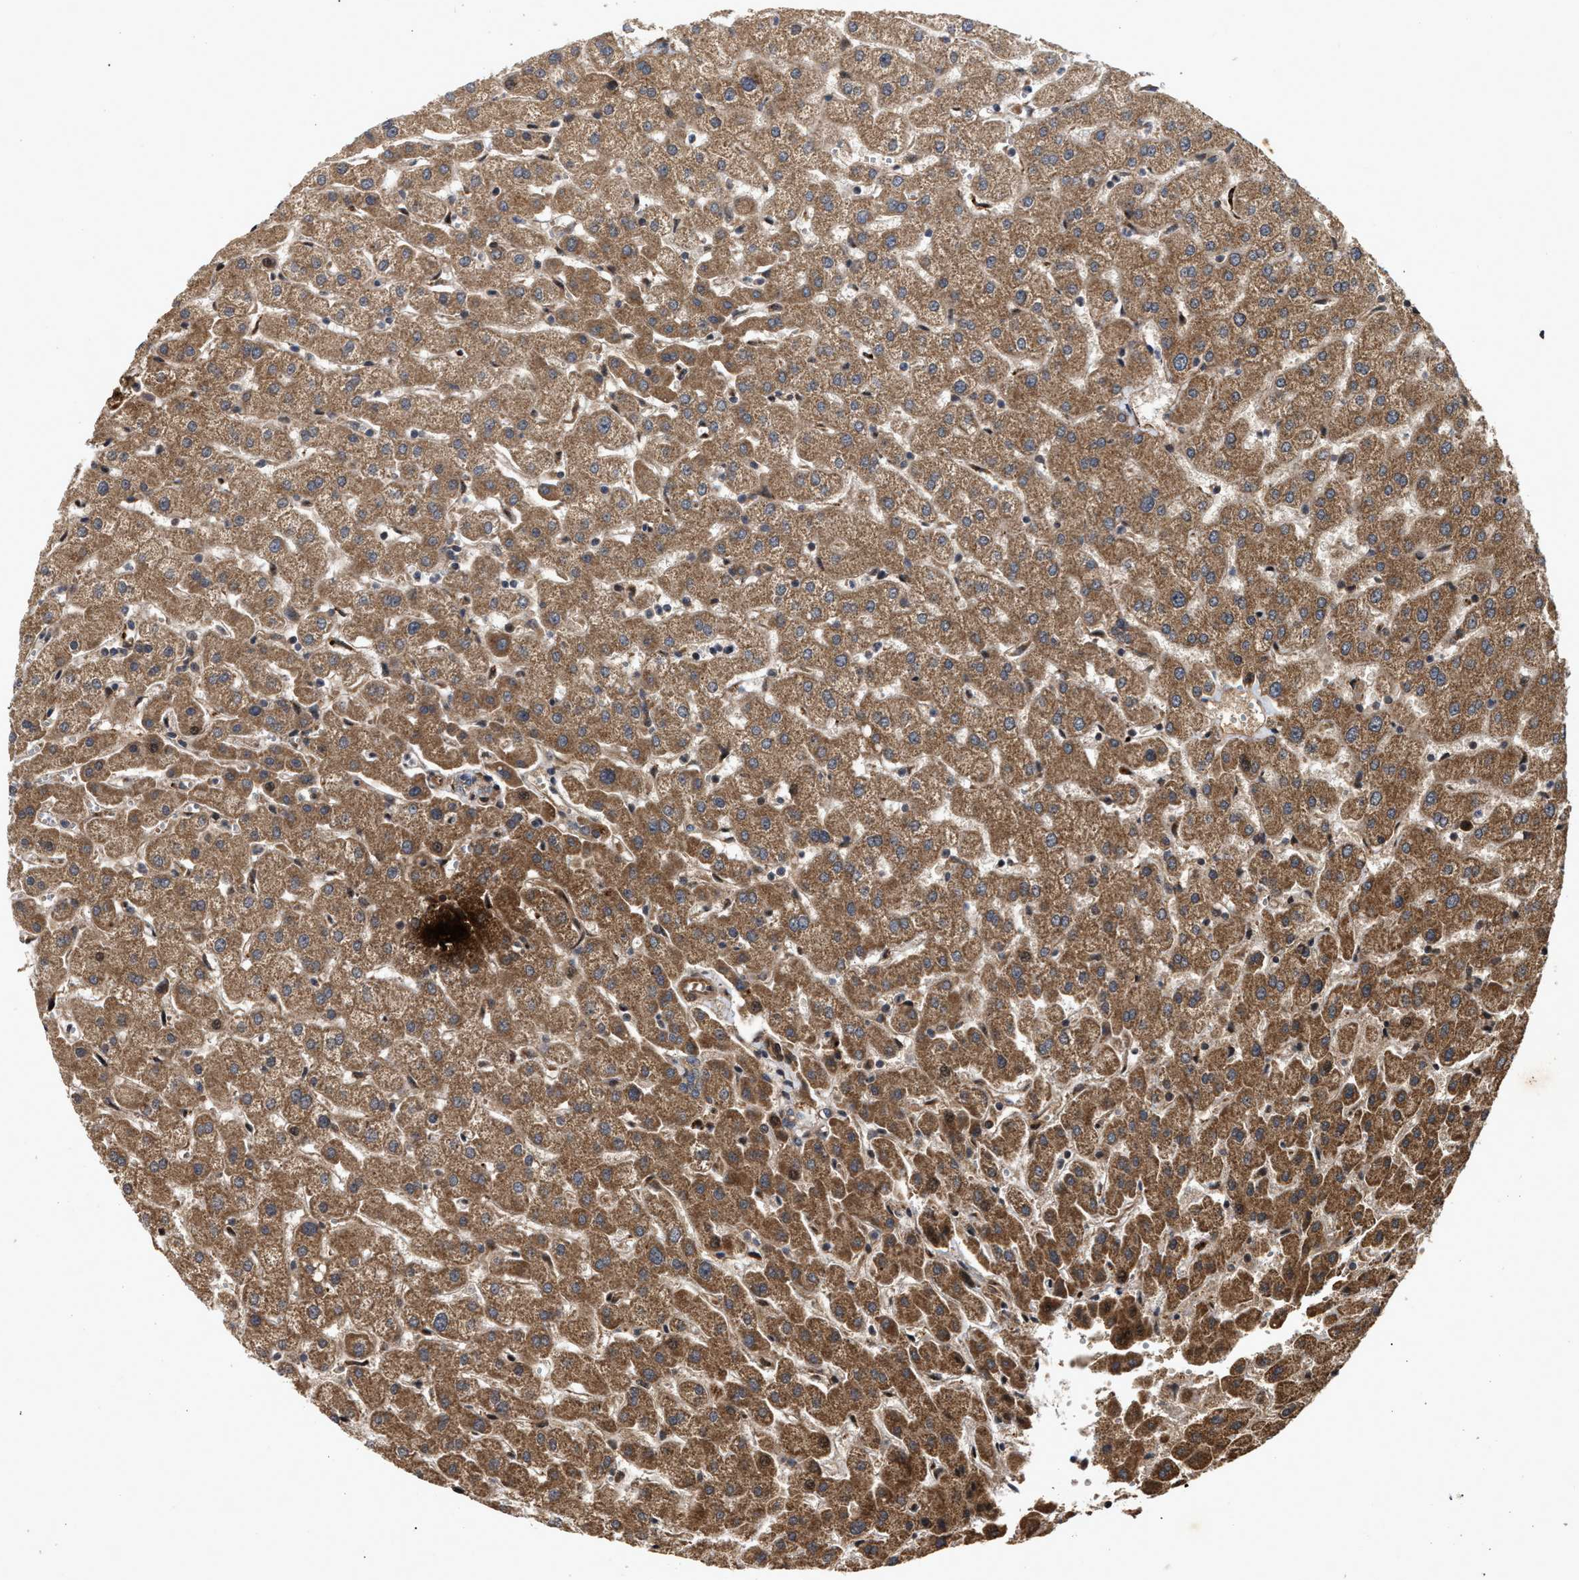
{"staining": {"intensity": "moderate", "quantity": ">75%", "location": "cytoplasmic/membranous"}, "tissue": "liver", "cell_type": "Cholangiocytes", "image_type": "normal", "snomed": [{"axis": "morphology", "description": "Normal tissue, NOS"}, {"axis": "morphology", "description": "Fibrosis, NOS"}, {"axis": "topography", "description": "Liver"}], "caption": "Liver stained with DAB (3,3'-diaminobenzidine) immunohistochemistry (IHC) reveals medium levels of moderate cytoplasmic/membranous staining in about >75% of cholangiocytes. (DAB (3,3'-diaminobenzidine) = brown stain, brightfield microscopy at high magnification).", "gene": "CFLAR", "patient": {"sex": "female", "age": 29}}